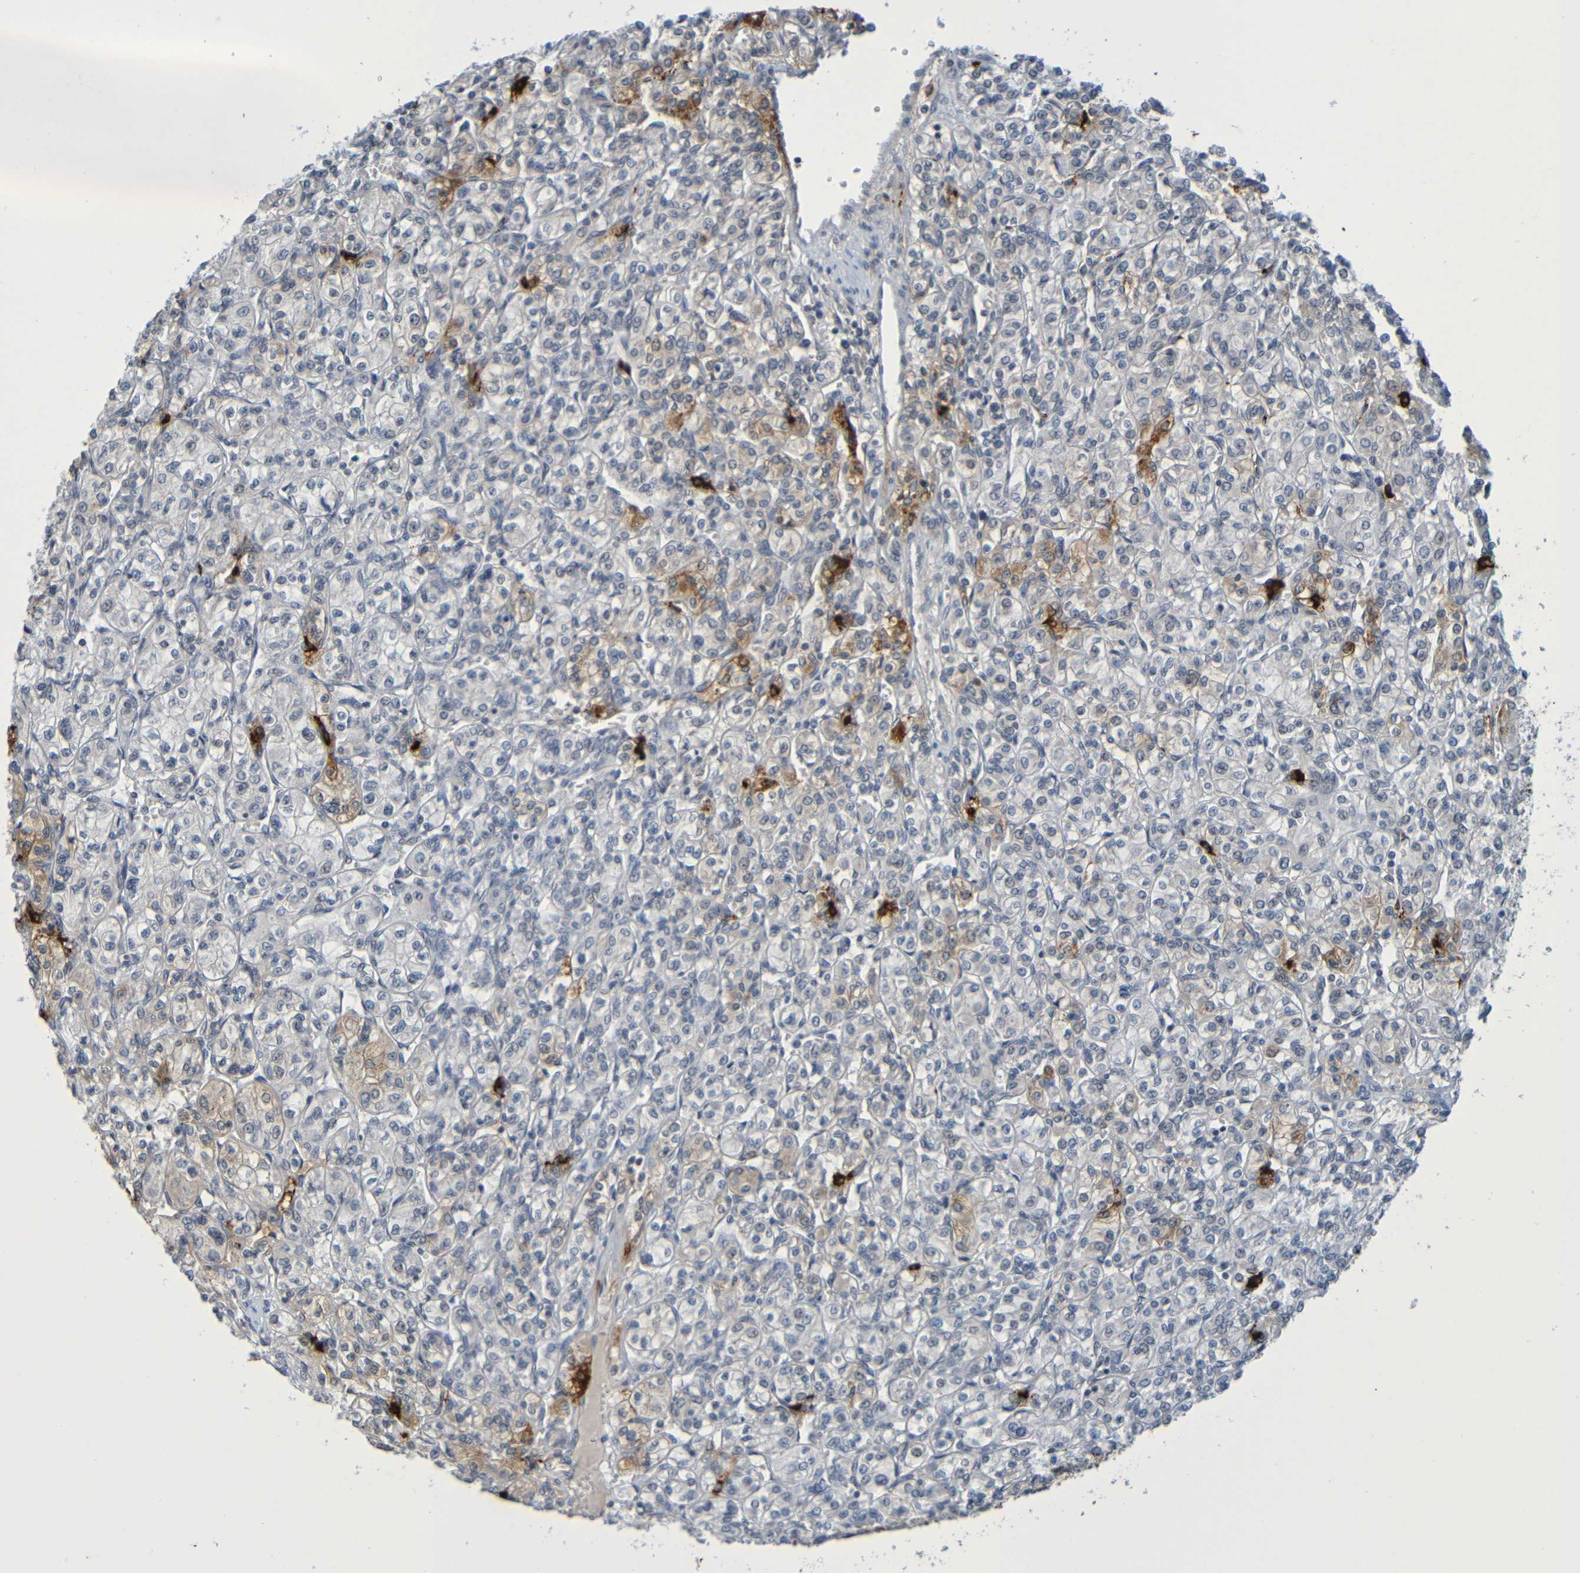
{"staining": {"intensity": "negative", "quantity": "none", "location": "none"}, "tissue": "renal cancer", "cell_type": "Tumor cells", "image_type": "cancer", "snomed": [{"axis": "morphology", "description": "Adenocarcinoma, NOS"}, {"axis": "topography", "description": "Kidney"}], "caption": "IHC of human renal cancer (adenocarcinoma) reveals no staining in tumor cells.", "gene": "C3AR1", "patient": {"sex": "male", "age": 77}}